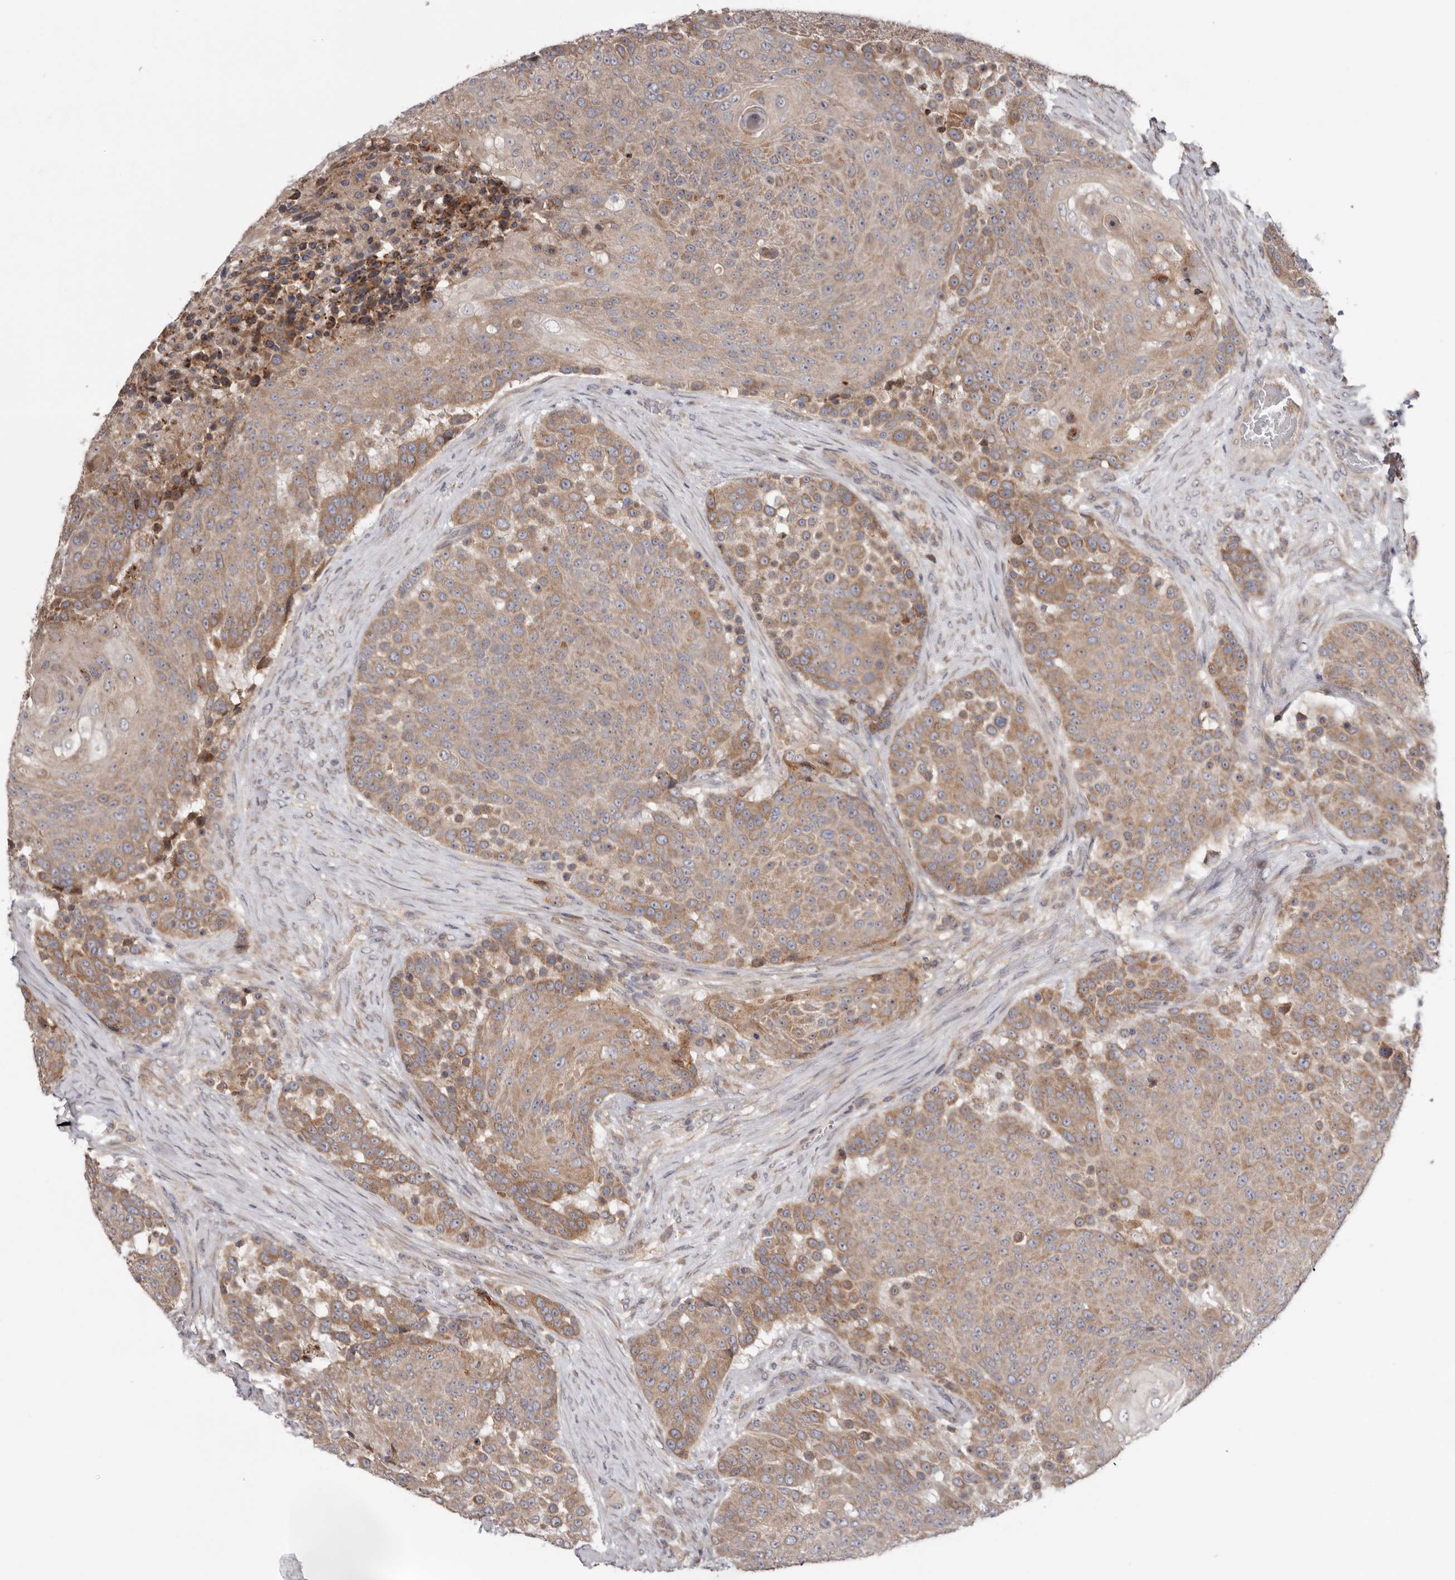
{"staining": {"intensity": "weak", "quantity": ">75%", "location": "cytoplasmic/membranous"}, "tissue": "urothelial cancer", "cell_type": "Tumor cells", "image_type": "cancer", "snomed": [{"axis": "morphology", "description": "Urothelial carcinoma, High grade"}, {"axis": "topography", "description": "Urinary bladder"}], "caption": "A brown stain shows weak cytoplasmic/membranous positivity of a protein in human high-grade urothelial carcinoma tumor cells. The protein of interest is shown in brown color, while the nuclei are stained blue.", "gene": "TMUB1", "patient": {"sex": "female", "age": 63}}